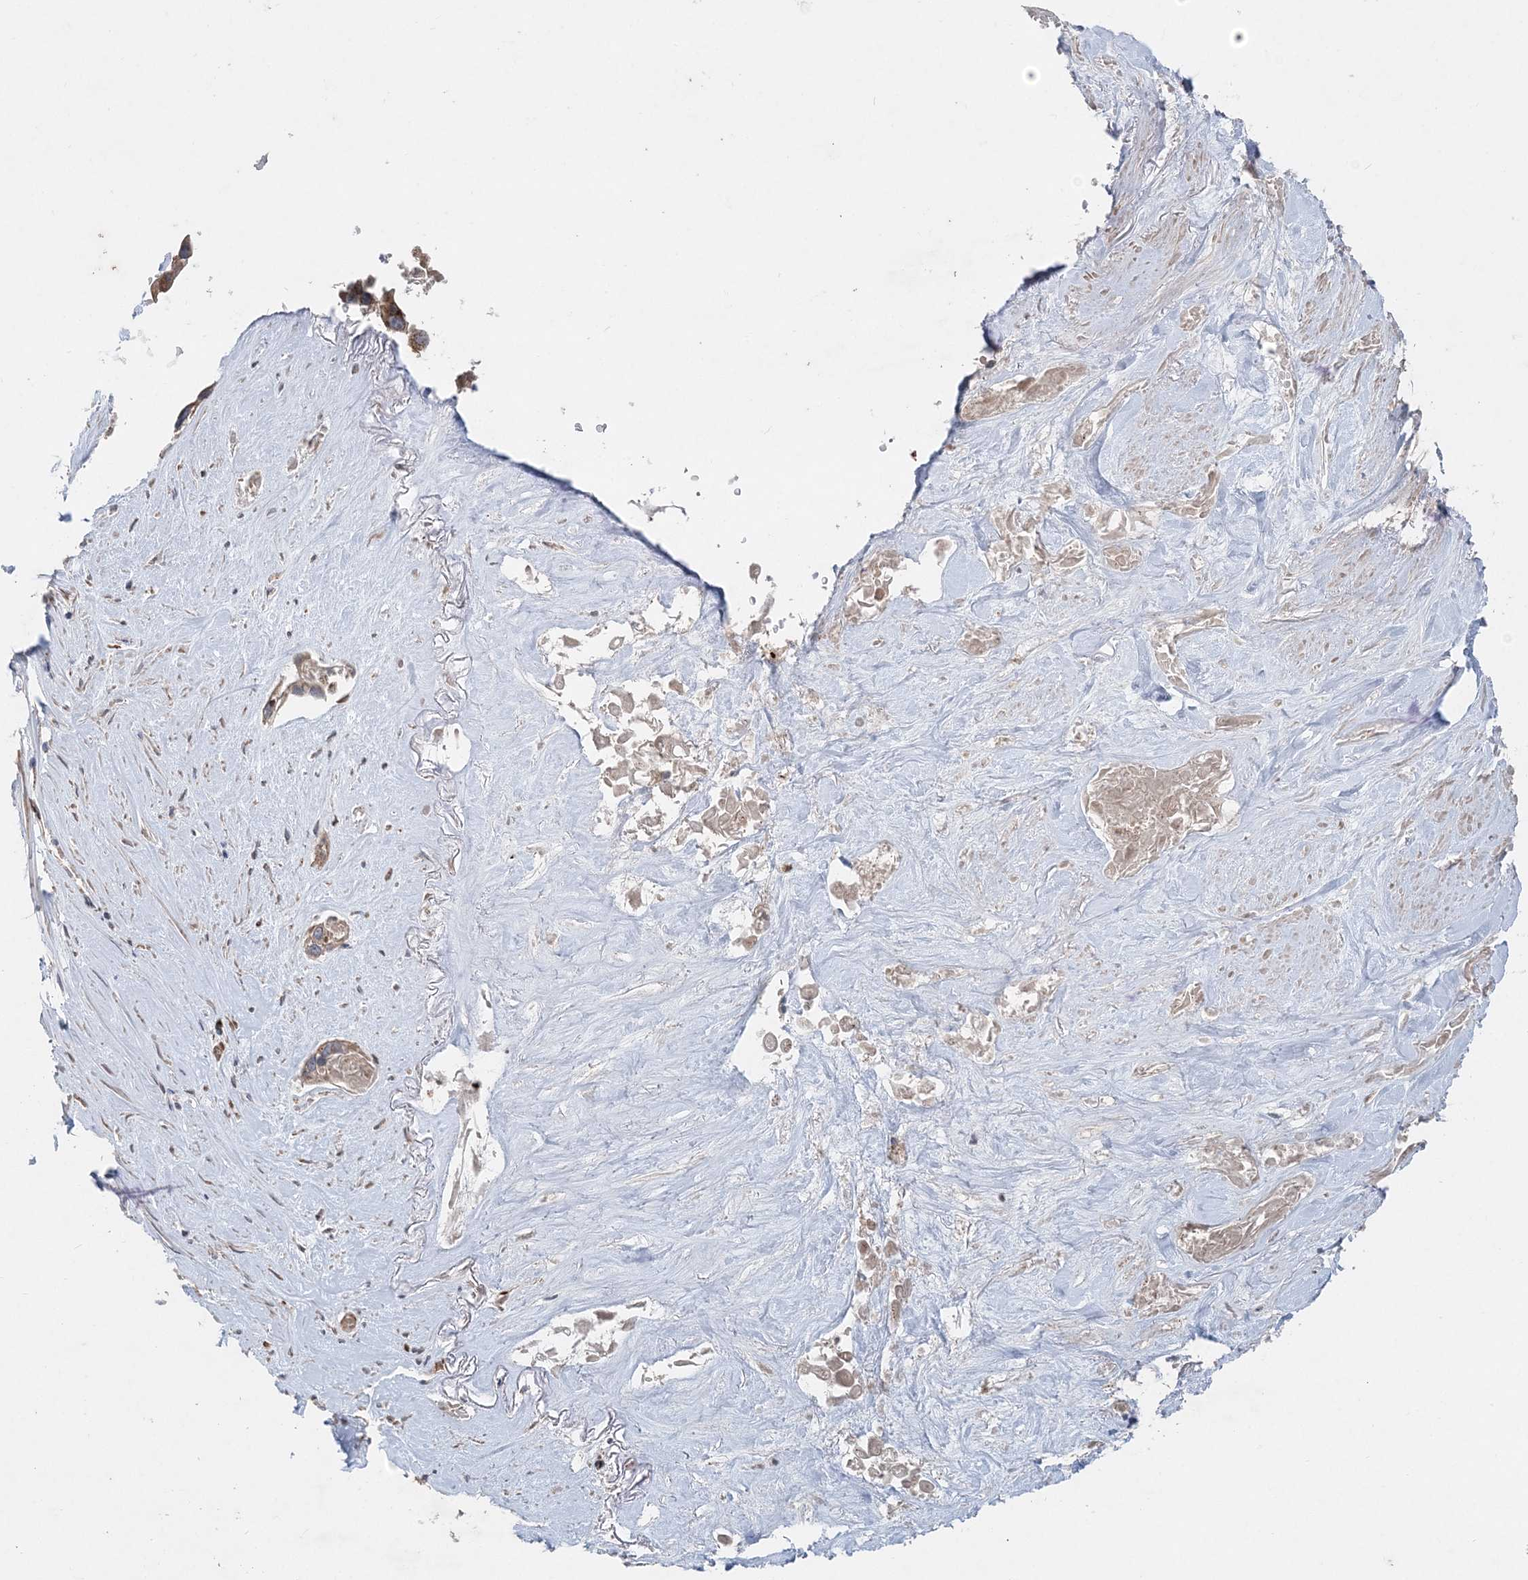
{"staining": {"intensity": "moderate", "quantity": ">75%", "location": "cytoplasmic/membranous"}, "tissue": "pancreatic cancer", "cell_type": "Tumor cells", "image_type": "cancer", "snomed": [{"axis": "morphology", "description": "Adenocarcinoma, NOS"}, {"axis": "topography", "description": "Pancreas"}], "caption": "Immunohistochemistry (DAB (3,3'-diaminobenzidine)) staining of pancreatic cancer displays moderate cytoplasmic/membranous protein positivity in approximately >75% of tumor cells.", "gene": "LRPPRC", "patient": {"sex": "female", "age": 60}}